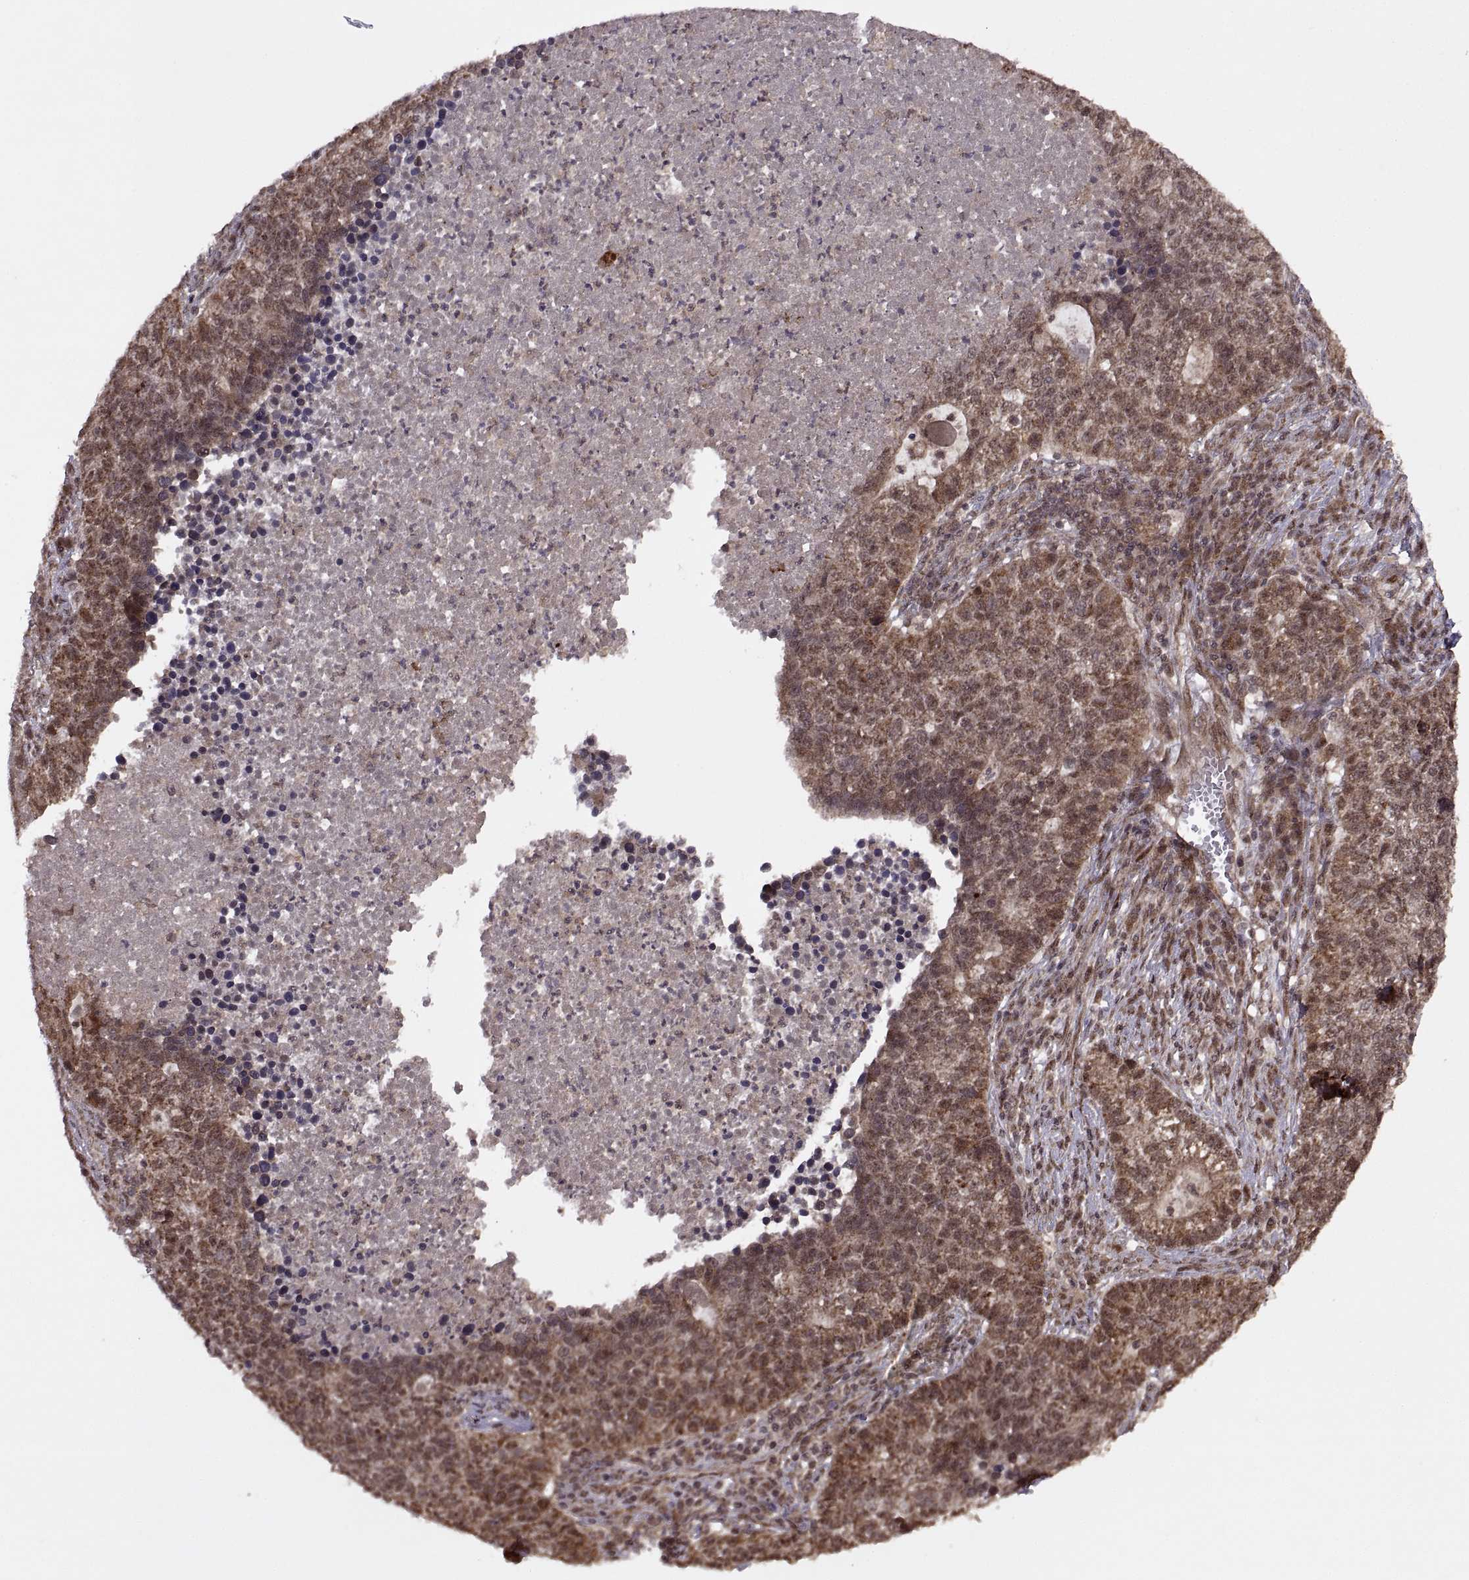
{"staining": {"intensity": "moderate", "quantity": ">75%", "location": "cytoplasmic/membranous,nuclear"}, "tissue": "lung cancer", "cell_type": "Tumor cells", "image_type": "cancer", "snomed": [{"axis": "morphology", "description": "Adenocarcinoma, NOS"}, {"axis": "topography", "description": "Lung"}], "caption": "Protein analysis of lung cancer (adenocarcinoma) tissue demonstrates moderate cytoplasmic/membranous and nuclear staining in approximately >75% of tumor cells.", "gene": "PTOV1", "patient": {"sex": "male", "age": 57}}